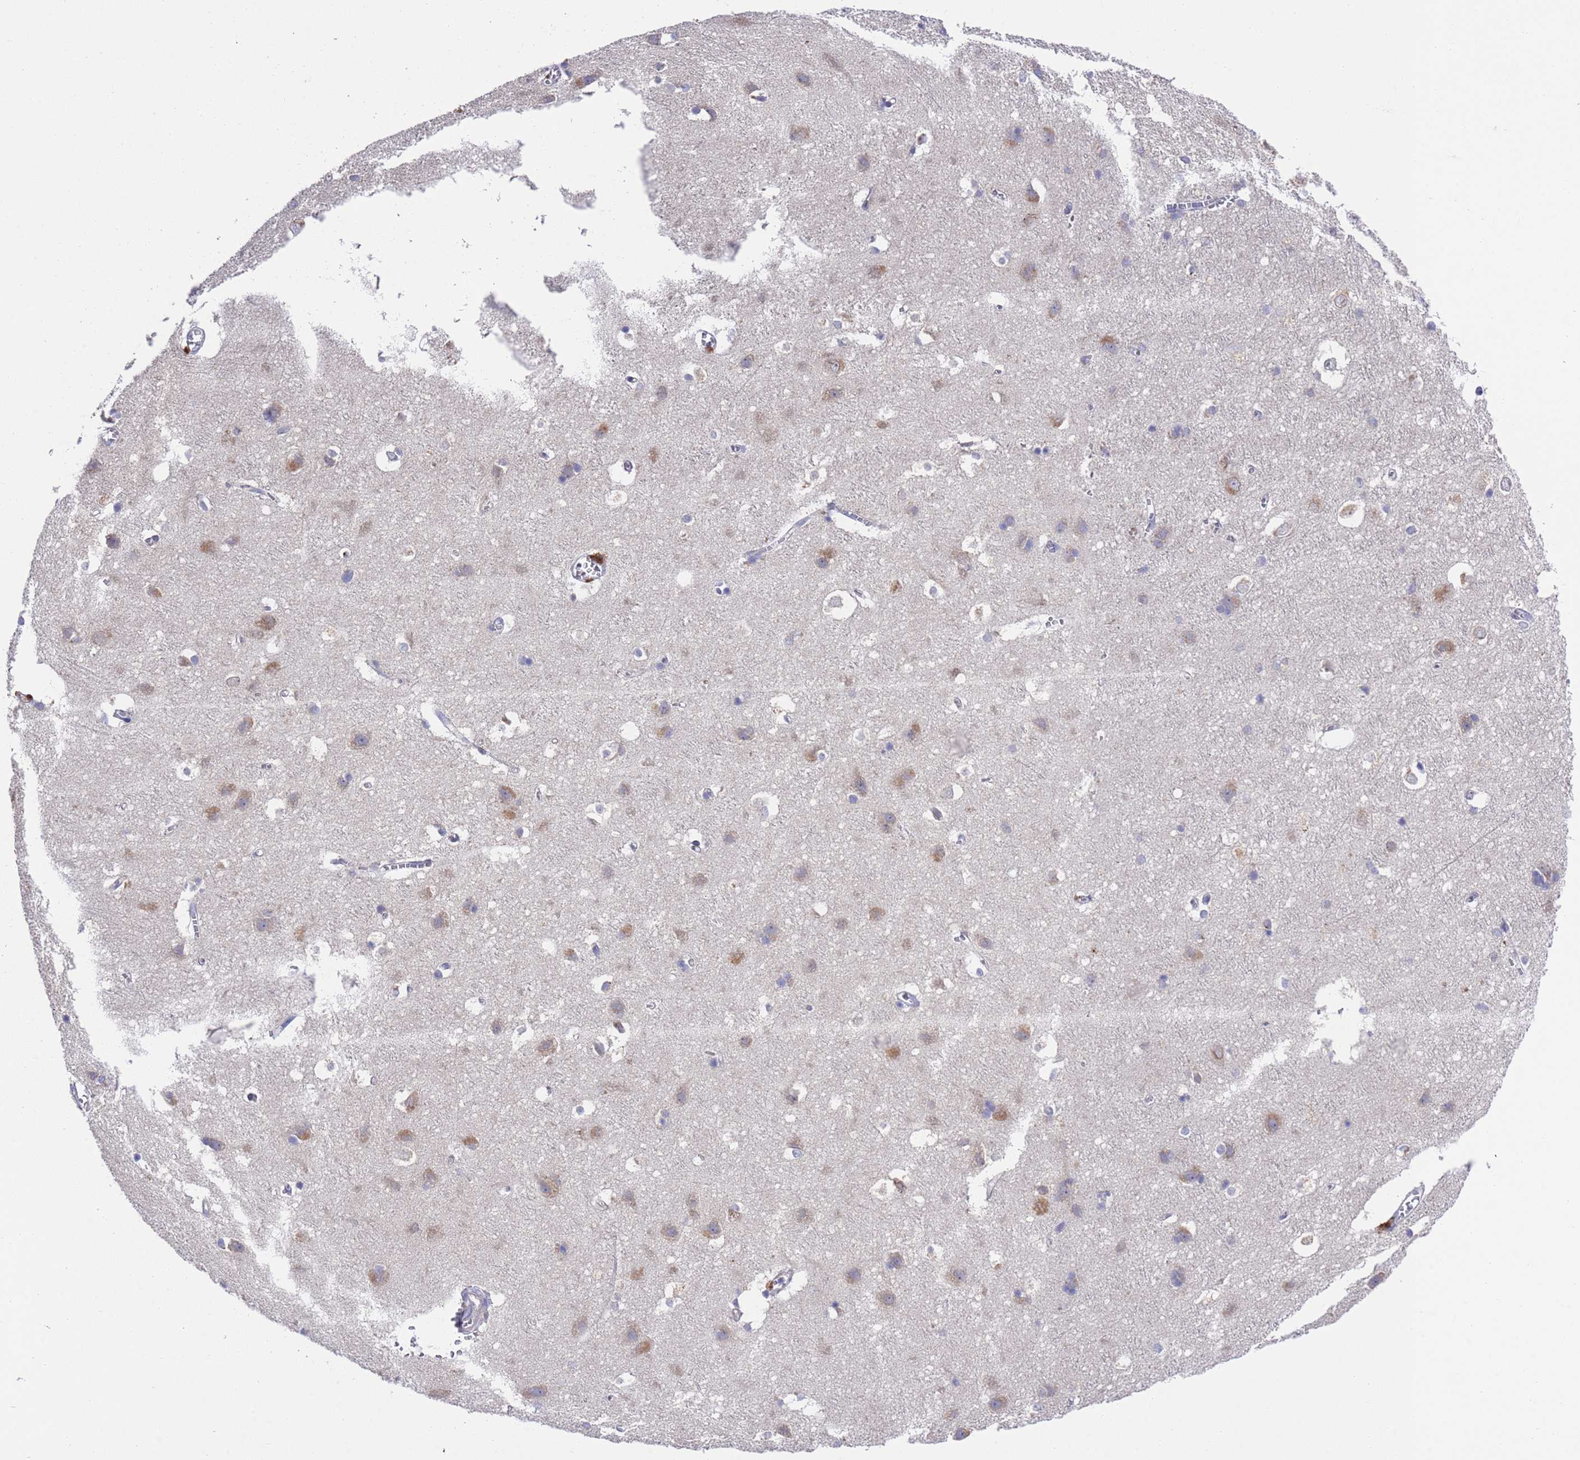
{"staining": {"intensity": "negative", "quantity": "none", "location": "none"}, "tissue": "cerebral cortex", "cell_type": "Endothelial cells", "image_type": "normal", "snomed": [{"axis": "morphology", "description": "Normal tissue, NOS"}, {"axis": "topography", "description": "Cerebral cortex"}], "caption": "Immunohistochemical staining of unremarkable human cerebral cortex displays no significant staining in endothelial cells. The staining was performed using DAB to visualize the protein expression in brown, while the nuclei were stained in blue with hematoxylin (Magnification: 20x).", "gene": "DCAF12L1", "patient": {"sex": "male", "age": 54}}